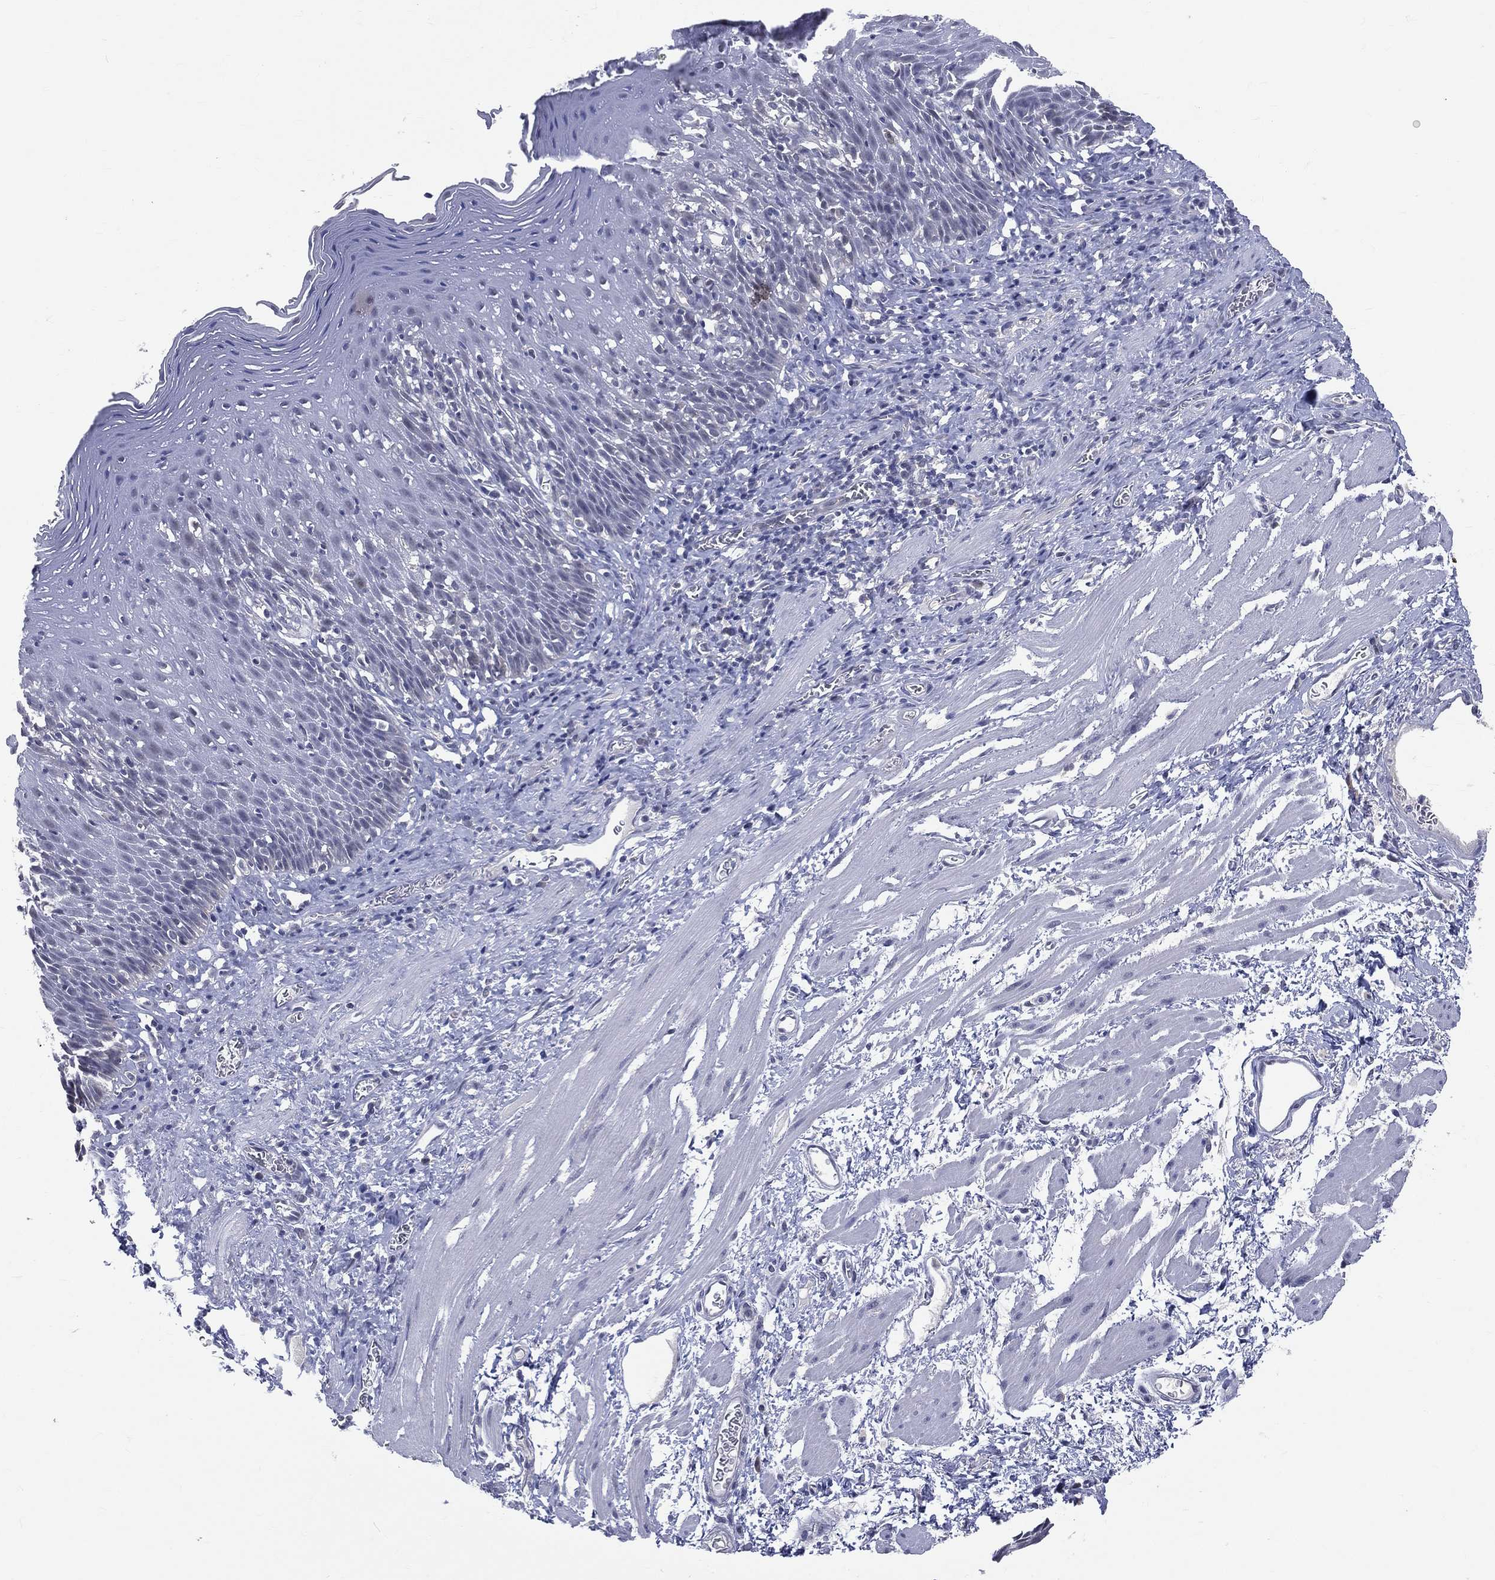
{"staining": {"intensity": "negative", "quantity": "none", "location": "none"}, "tissue": "esophagus", "cell_type": "Squamous epithelial cells", "image_type": "normal", "snomed": [{"axis": "morphology", "description": "Normal tissue, NOS"}, {"axis": "morphology", "description": "Adenocarcinoma, NOS"}, {"axis": "topography", "description": "Esophagus"}, {"axis": "topography", "description": "Stomach, upper"}], "caption": "Squamous epithelial cells show no significant positivity in unremarkable esophagus.", "gene": "DLG4", "patient": {"sex": "male", "age": 74}}